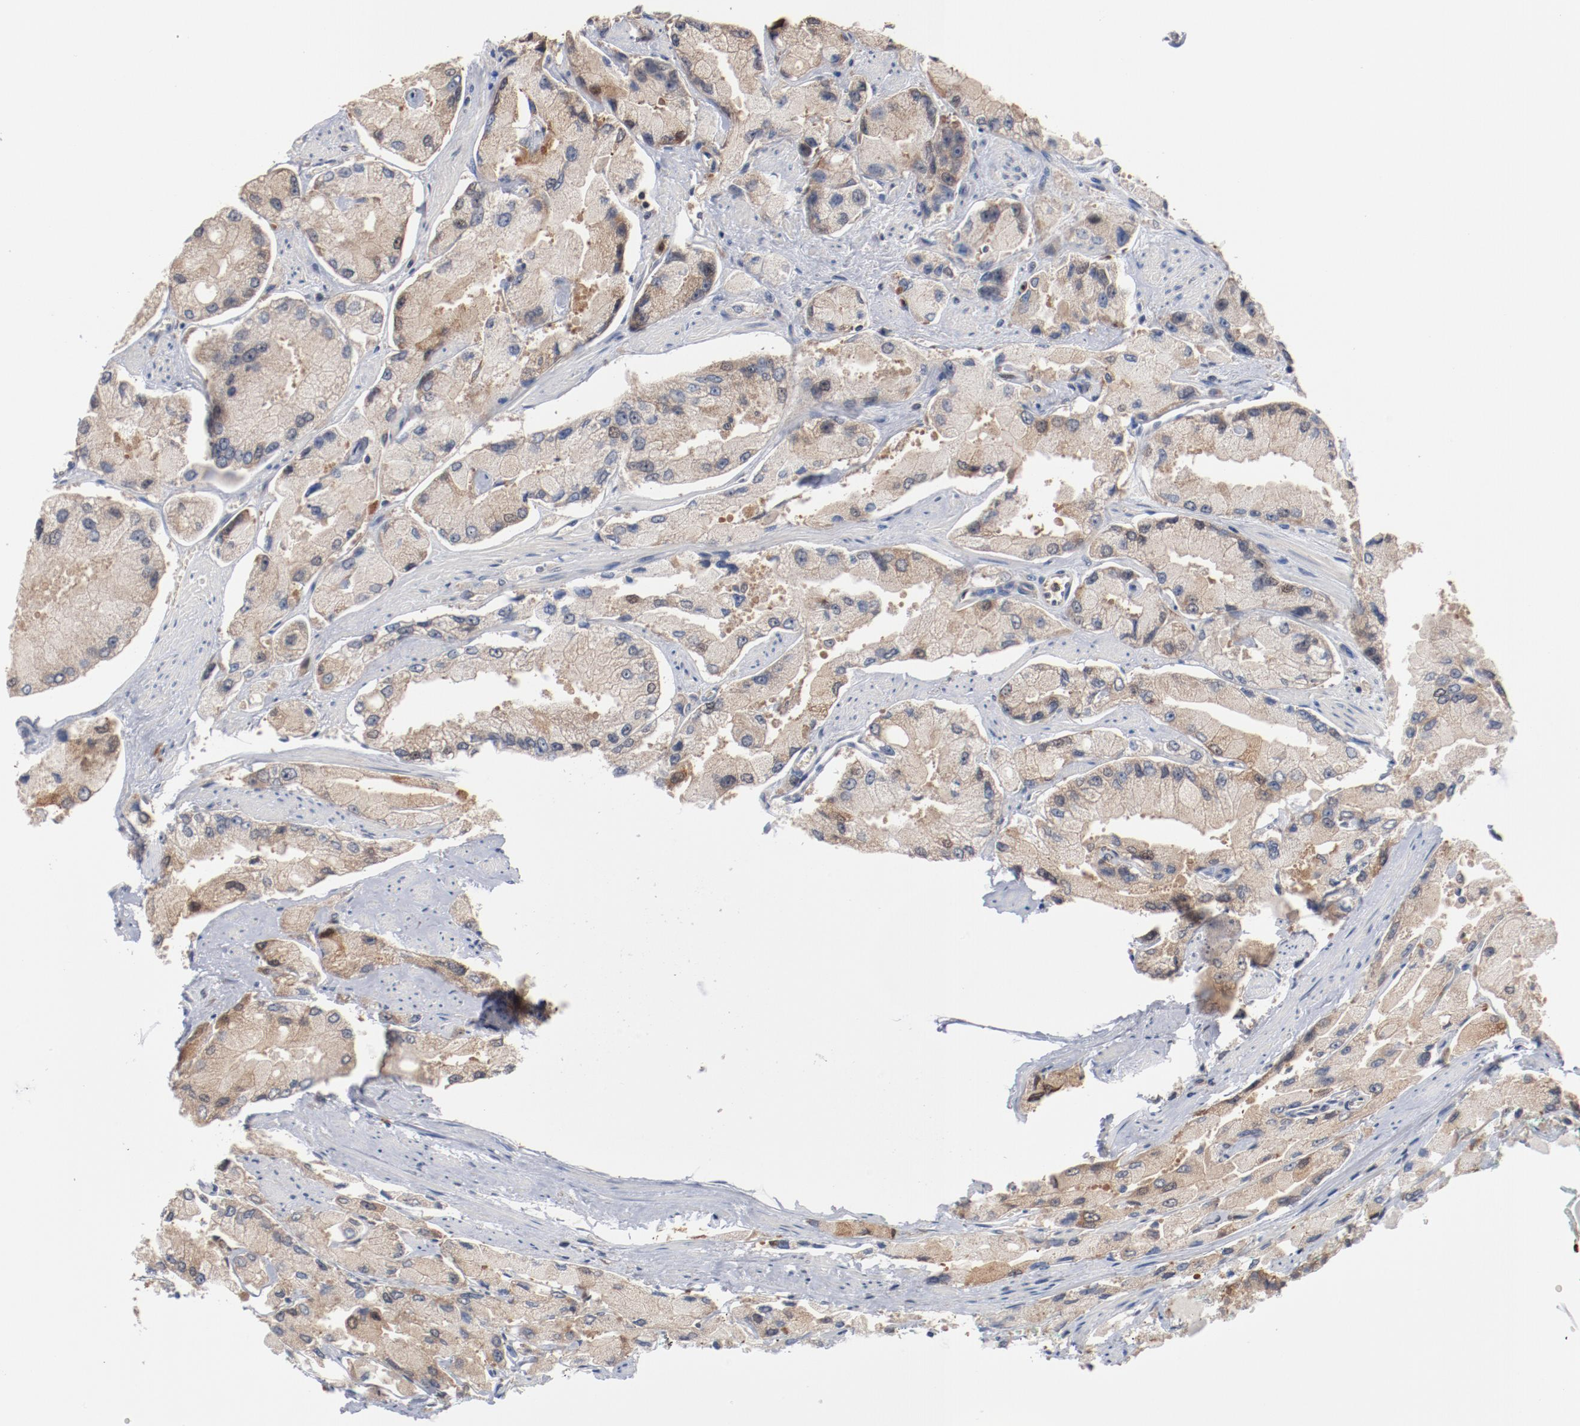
{"staining": {"intensity": "weak", "quantity": ">75%", "location": "cytoplasmic/membranous"}, "tissue": "prostate cancer", "cell_type": "Tumor cells", "image_type": "cancer", "snomed": [{"axis": "morphology", "description": "Adenocarcinoma, High grade"}, {"axis": "topography", "description": "Prostate"}], "caption": "High-power microscopy captured an immunohistochemistry photomicrograph of prostate adenocarcinoma (high-grade), revealing weak cytoplasmic/membranous expression in about >75% of tumor cells.", "gene": "RNASE11", "patient": {"sex": "male", "age": 58}}